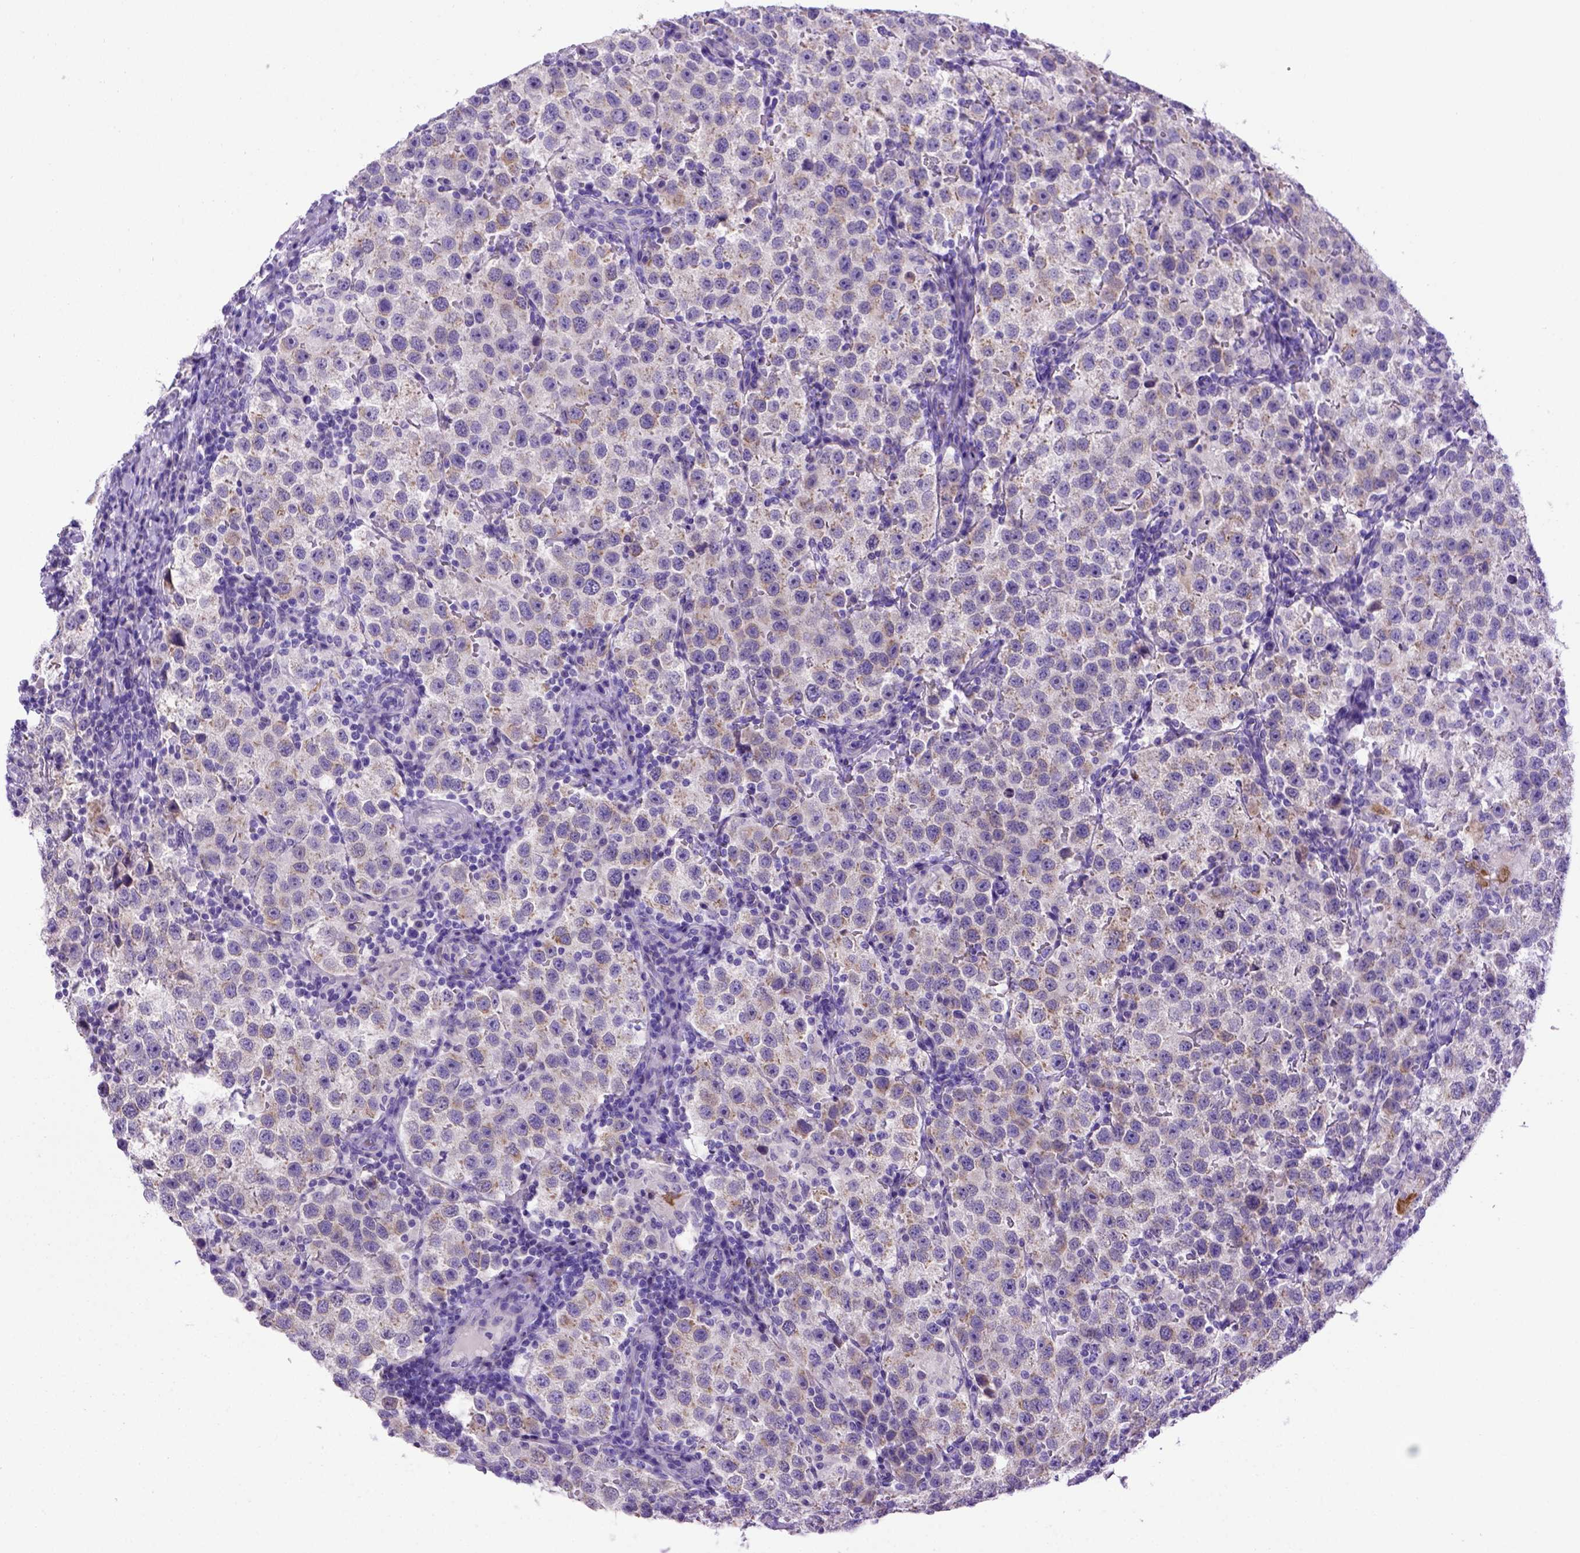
{"staining": {"intensity": "weak", "quantity": "25%-75%", "location": "cytoplasmic/membranous"}, "tissue": "testis cancer", "cell_type": "Tumor cells", "image_type": "cancer", "snomed": [{"axis": "morphology", "description": "Seminoma, NOS"}, {"axis": "topography", "description": "Testis"}], "caption": "Immunohistochemical staining of human testis cancer (seminoma) shows low levels of weak cytoplasmic/membranous protein staining in approximately 25%-75% of tumor cells. (brown staining indicates protein expression, while blue staining denotes nuclei).", "gene": "PTGES", "patient": {"sex": "male", "age": 37}}